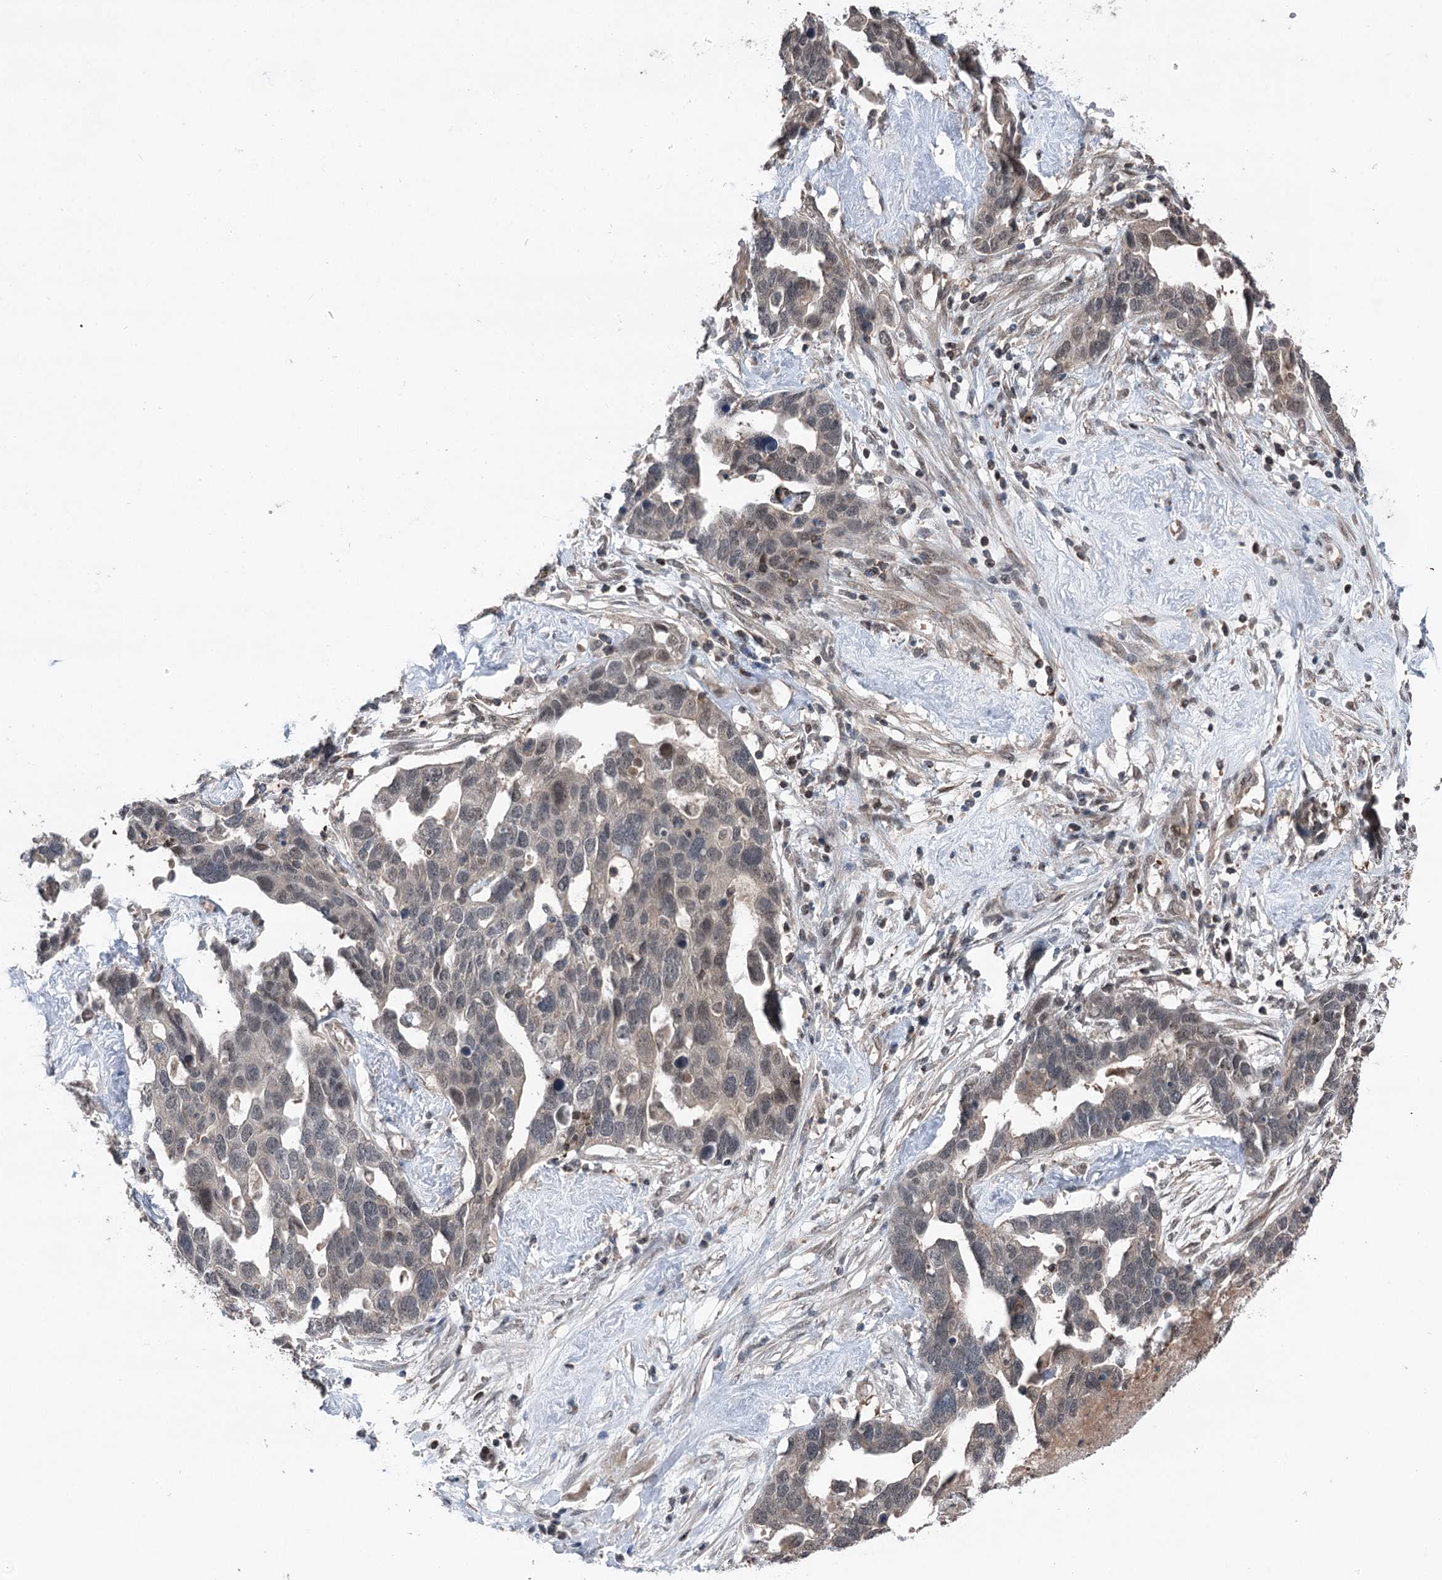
{"staining": {"intensity": "negative", "quantity": "none", "location": "none"}, "tissue": "ovarian cancer", "cell_type": "Tumor cells", "image_type": "cancer", "snomed": [{"axis": "morphology", "description": "Cystadenocarcinoma, serous, NOS"}, {"axis": "topography", "description": "Ovary"}], "caption": "Image shows no significant protein expression in tumor cells of ovarian cancer (serous cystadenocarcinoma).", "gene": "CCSER2", "patient": {"sex": "female", "age": 54}}